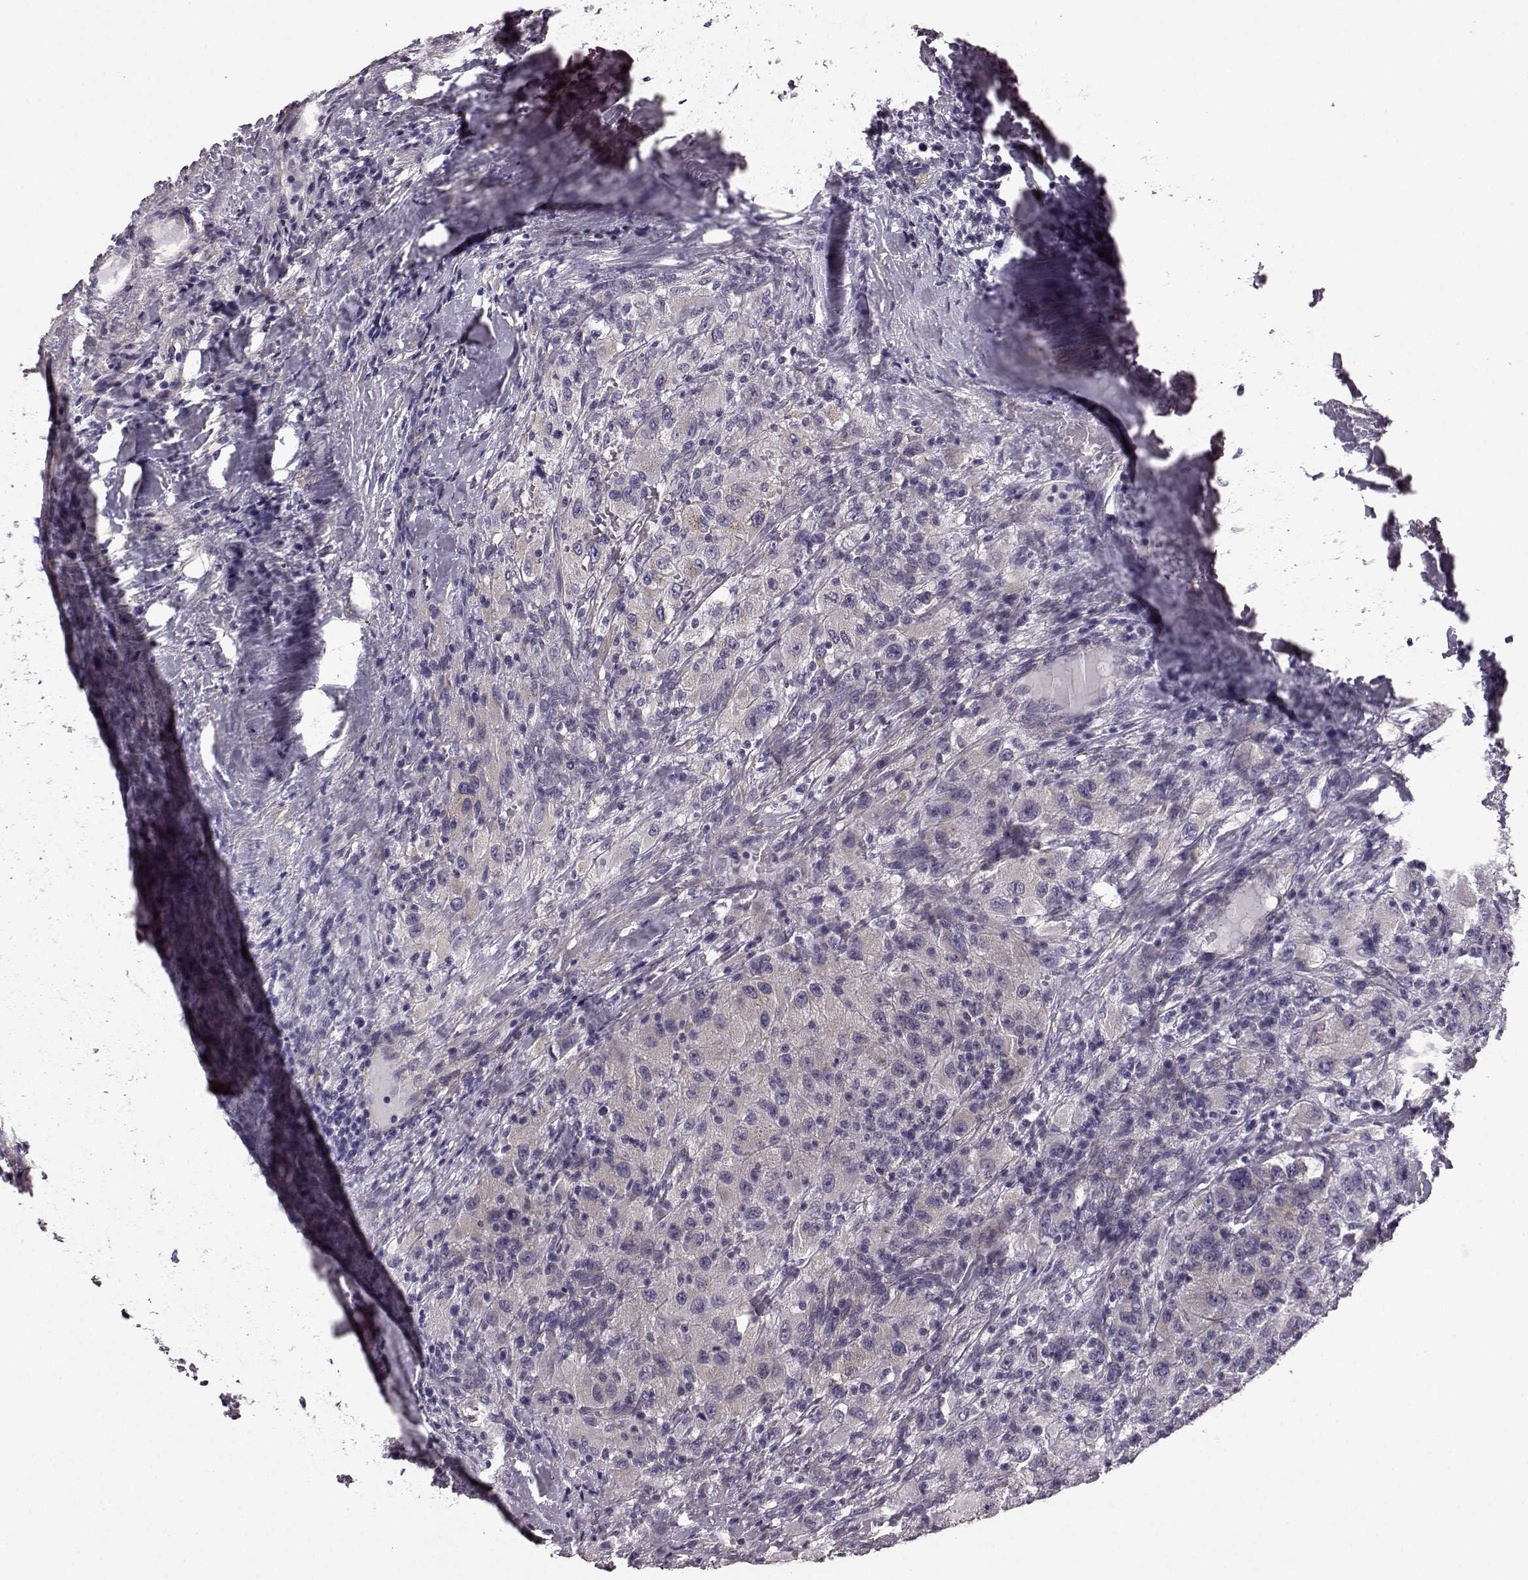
{"staining": {"intensity": "negative", "quantity": "none", "location": "none"}, "tissue": "renal cancer", "cell_type": "Tumor cells", "image_type": "cancer", "snomed": [{"axis": "morphology", "description": "Adenocarcinoma, NOS"}, {"axis": "topography", "description": "Kidney"}], "caption": "Renal cancer stained for a protein using immunohistochemistry (IHC) displays no expression tumor cells.", "gene": "GRK1", "patient": {"sex": "female", "age": 67}}